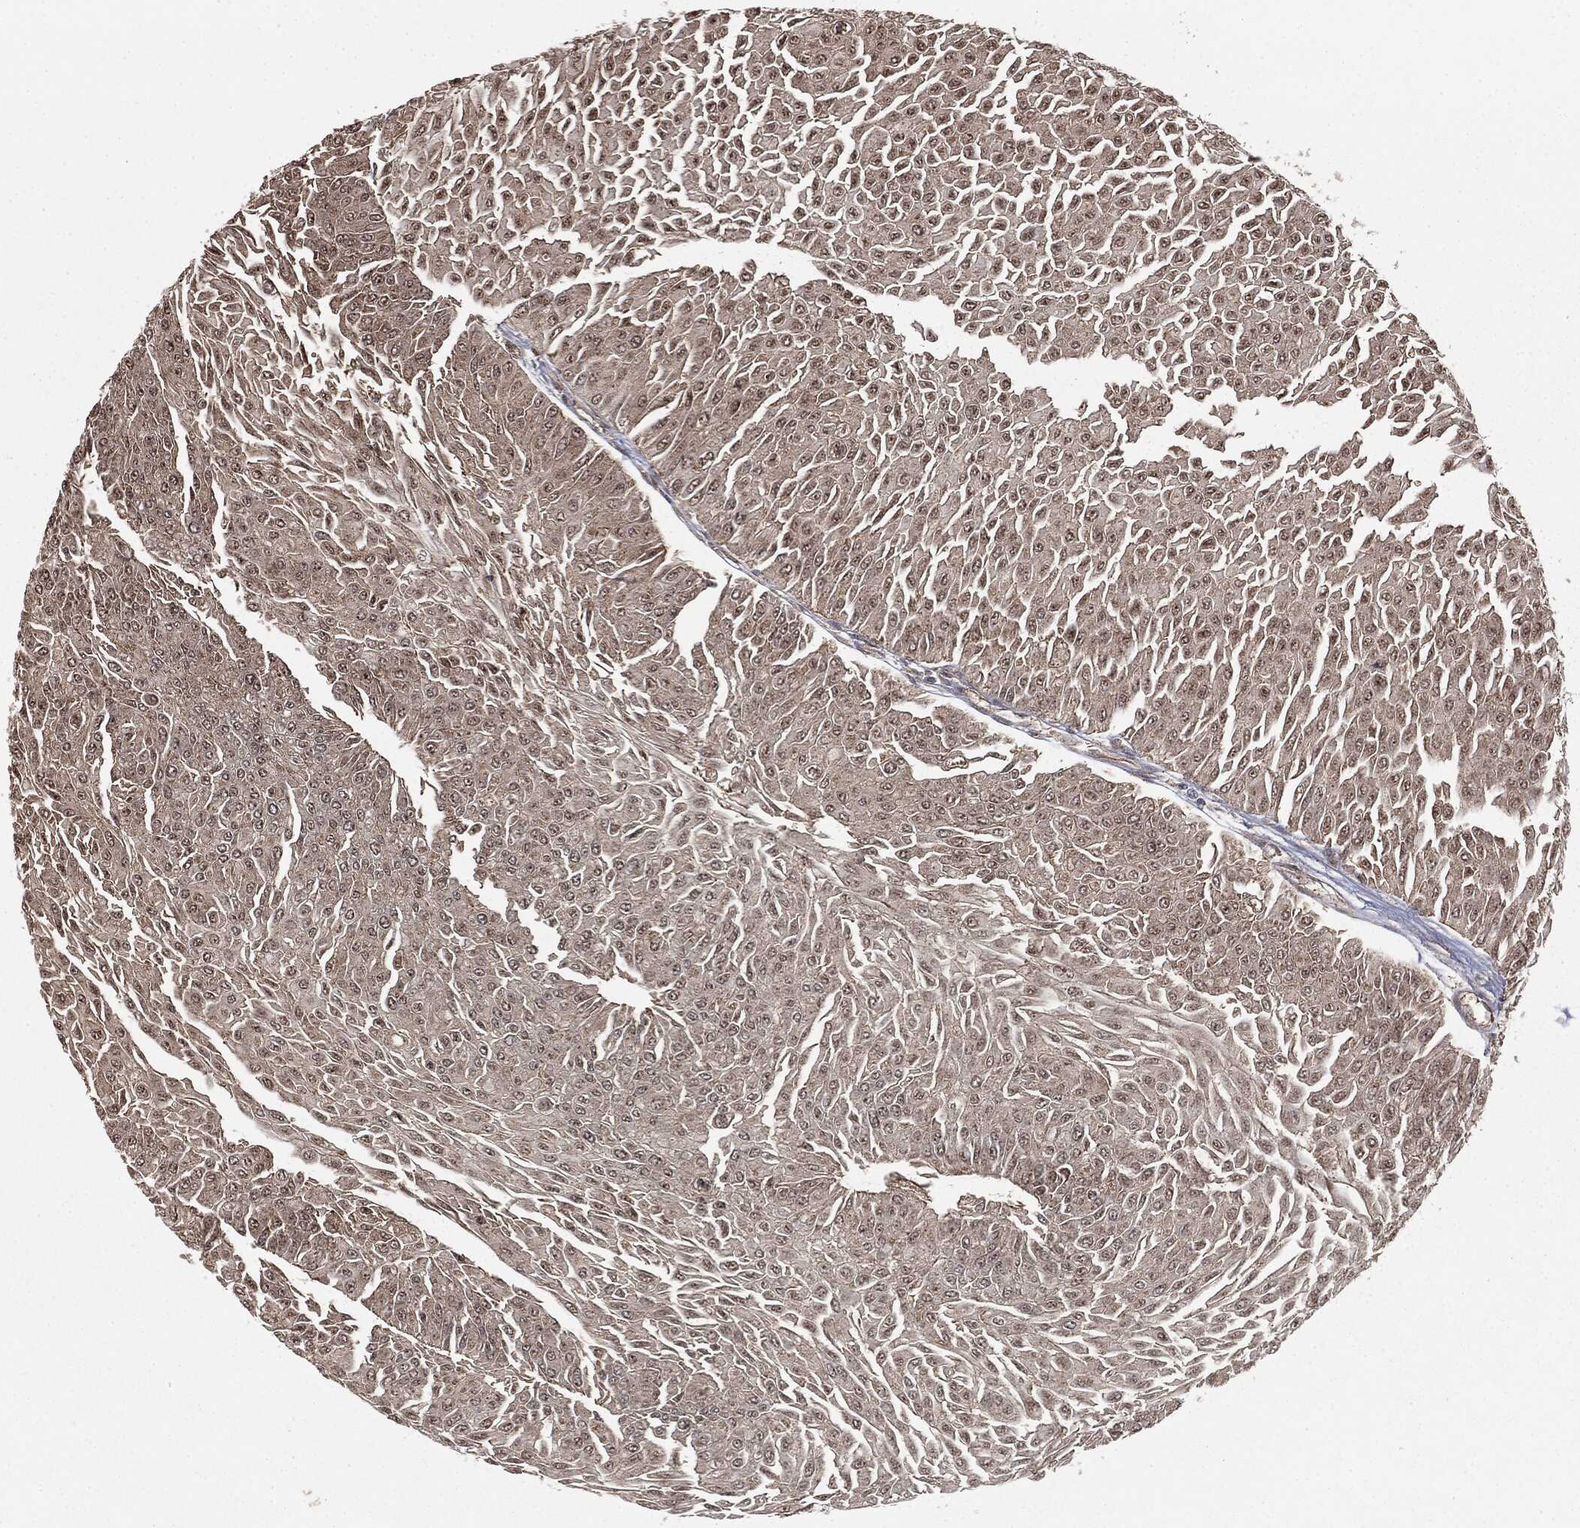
{"staining": {"intensity": "weak", "quantity": "25%-75%", "location": "cytoplasmic/membranous,nuclear"}, "tissue": "urothelial cancer", "cell_type": "Tumor cells", "image_type": "cancer", "snomed": [{"axis": "morphology", "description": "Urothelial carcinoma, Low grade"}, {"axis": "topography", "description": "Urinary bladder"}], "caption": "IHC image of neoplastic tissue: human urothelial carcinoma (low-grade) stained using immunohistochemistry (IHC) demonstrates low levels of weak protein expression localized specifically in the cytoplasmic/membranous and nuclear of tumor cells, appearing as a cytoplasmic/membranous and nuclear brown color.", "gene": "ZNHIT6", "patient": {"sex": "male", "age": 67}}